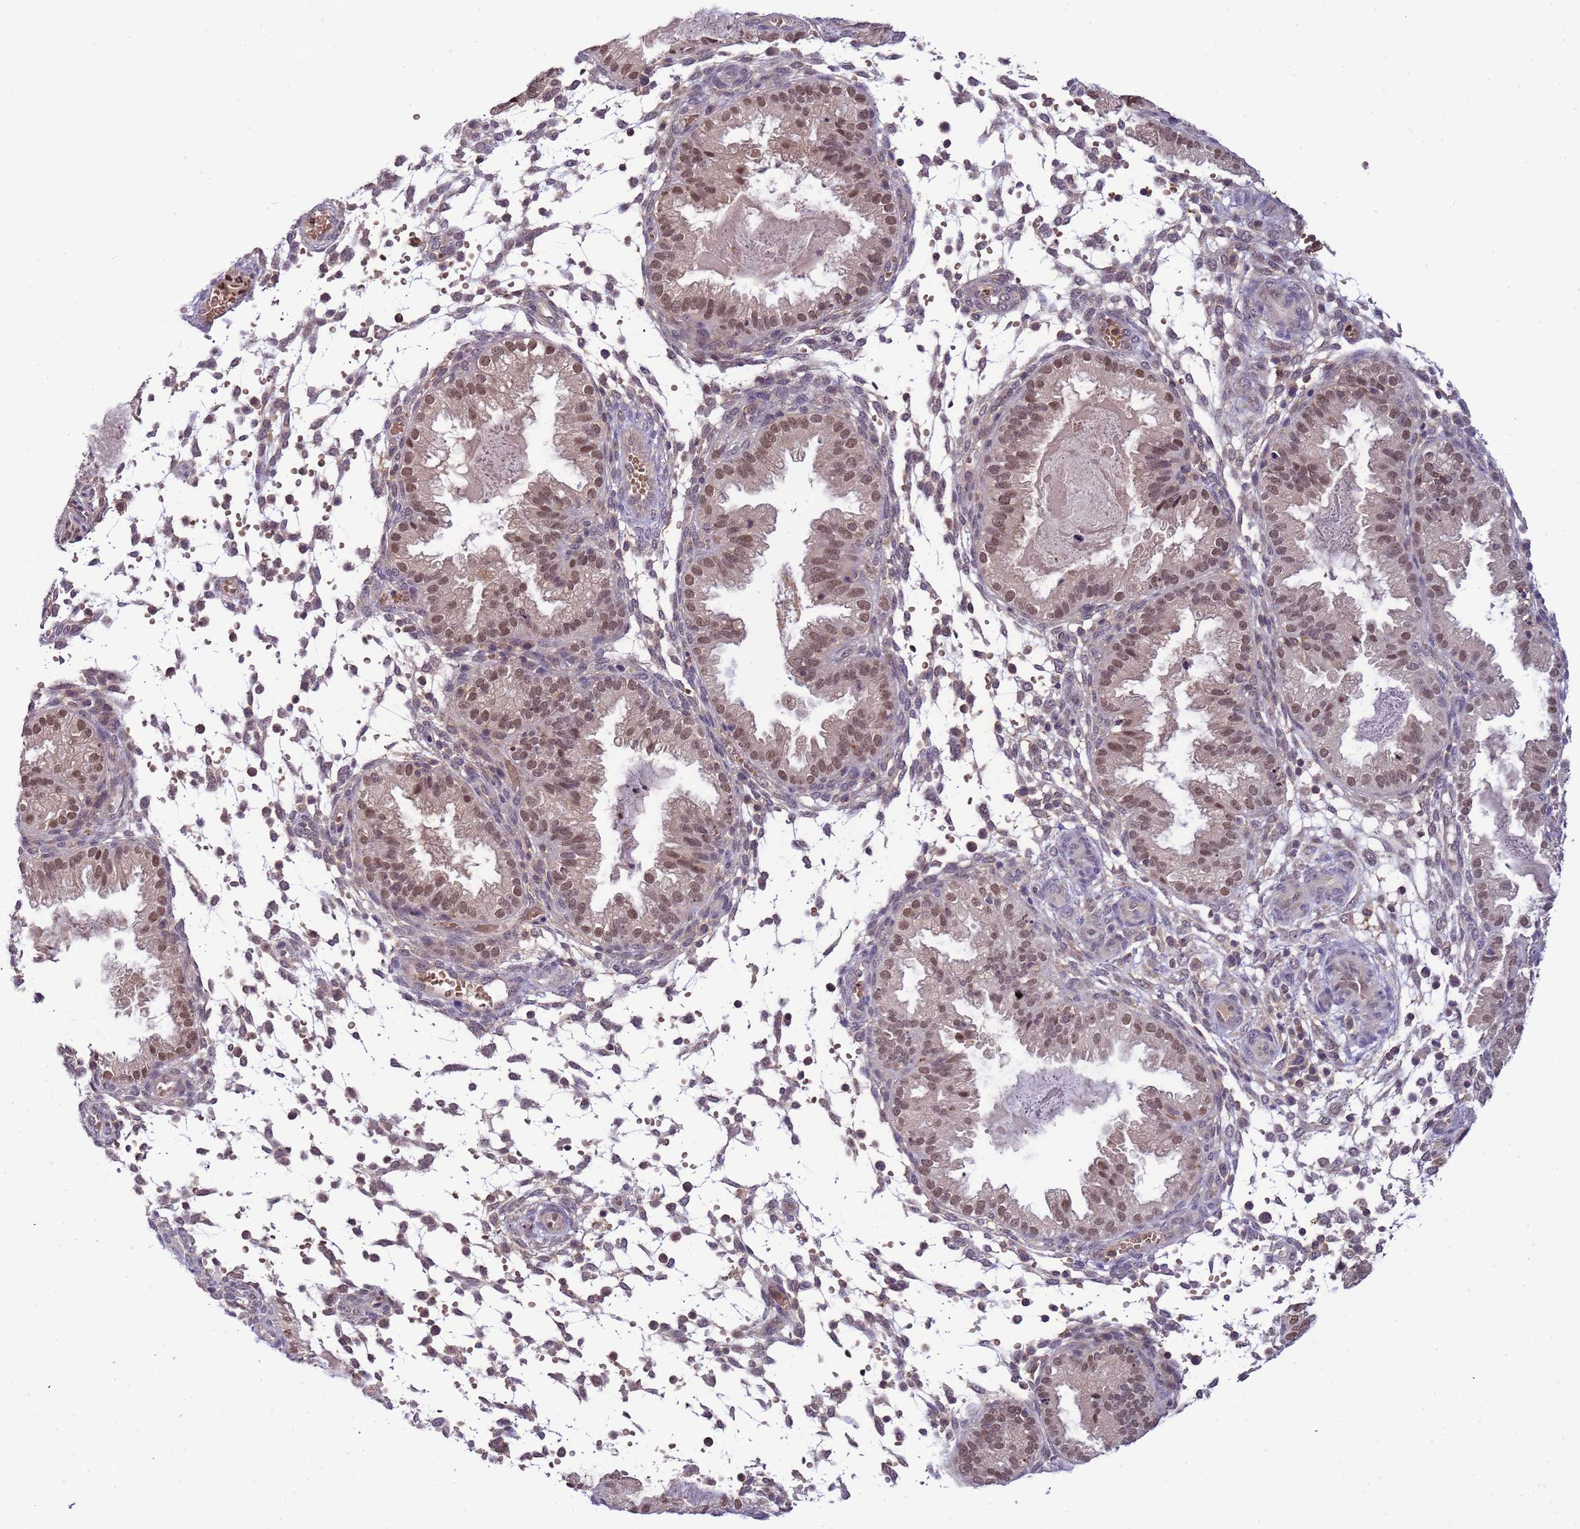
{"staining": {"intensity": "weak", "quantity": "<25%", "location": "nuclear"}, "tissue": "endometrium", "cell_type": "Cells in endometrial stroma", "image_type": "normal", "snomed": [{"axis": "morphology", "description": "Normal tissue, NOS"}, {"axis": "topography", "description": "Endometrium"}], "caption": "High power microscopy micrograph of an IHC micrograph of benign endometrium, revealing no significant expression in cells in endometrial stroma.", "gene": "CD53", "patient": {"sex": "female", "age": 33}}